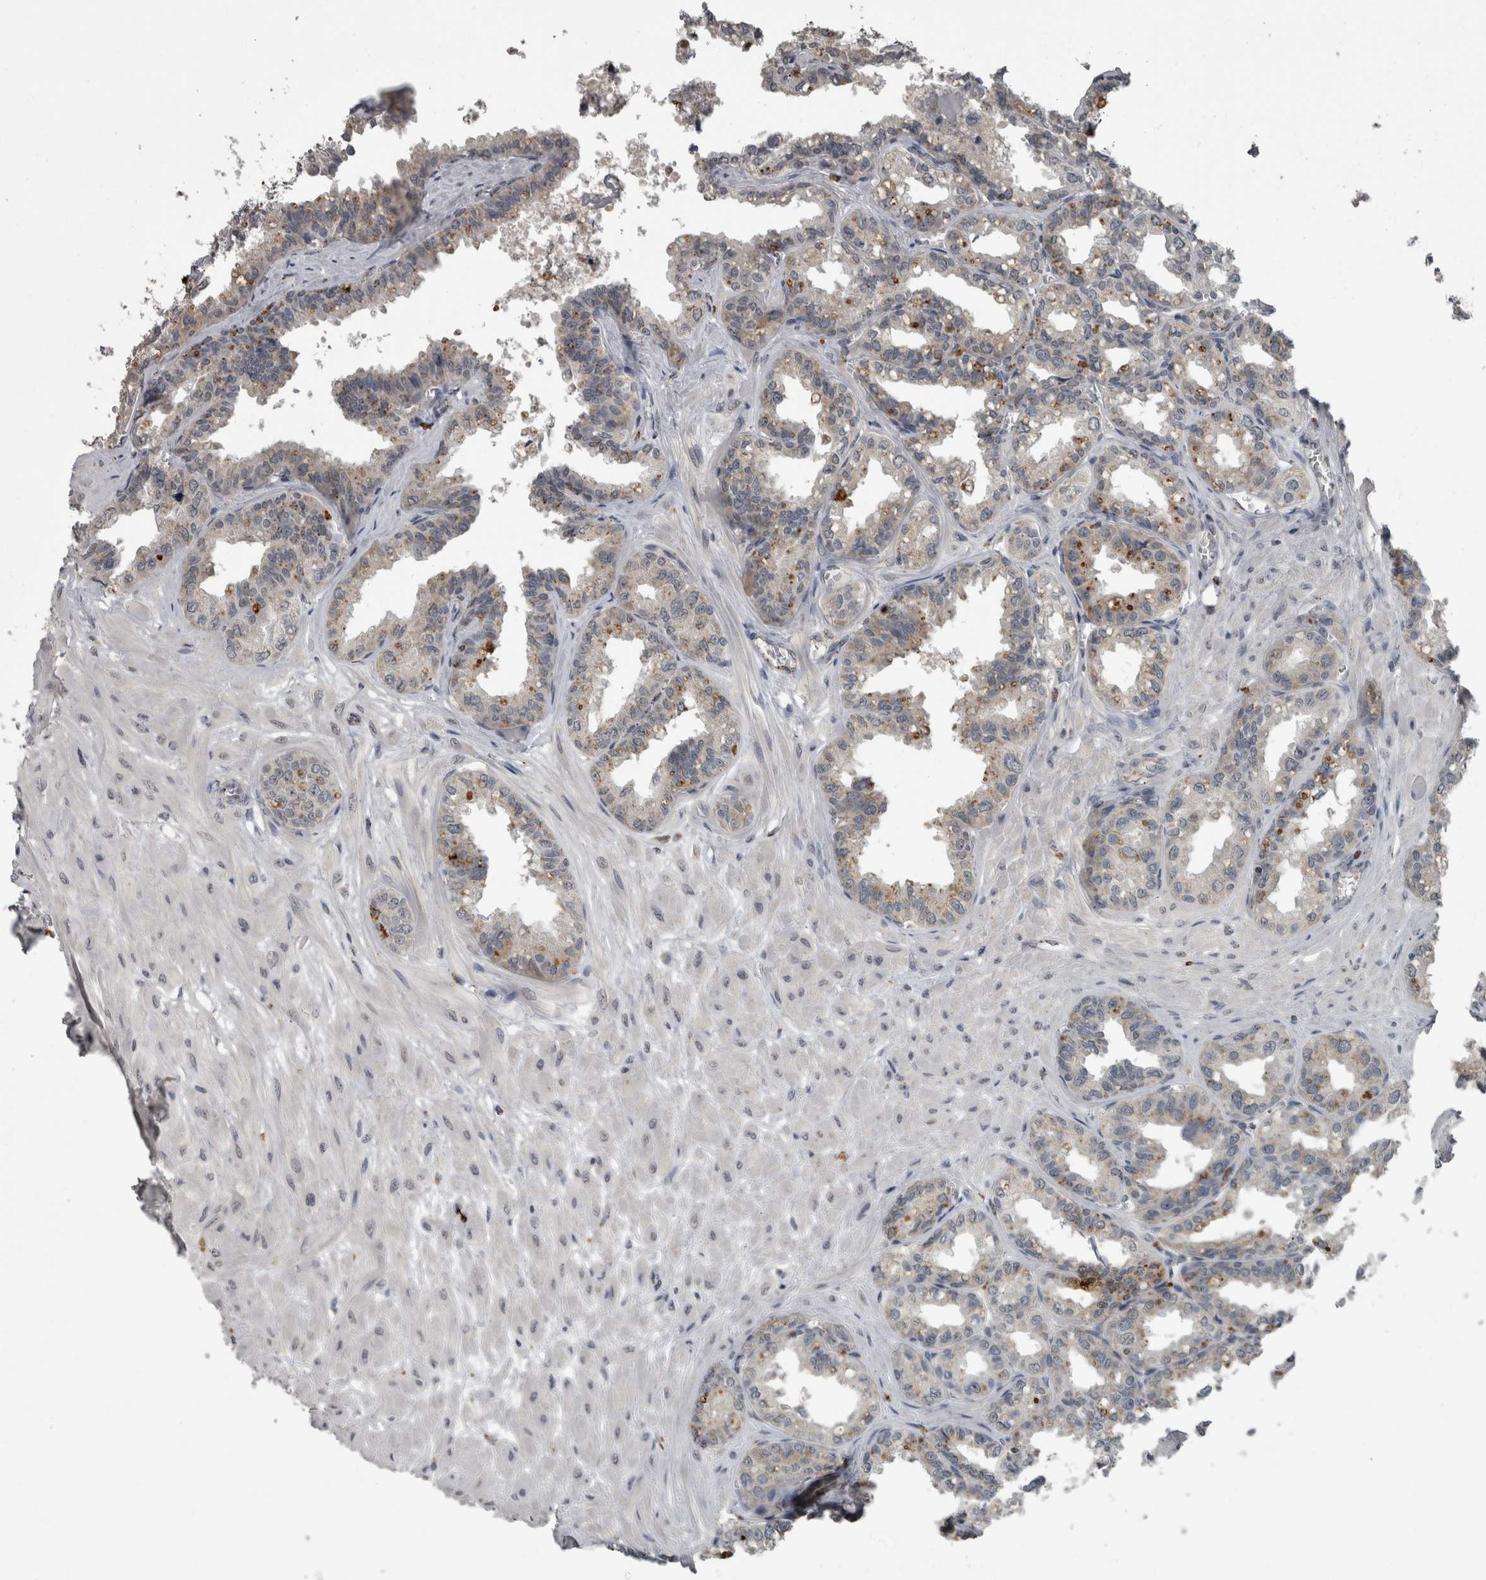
{"staining": {"intensity": "moderate", "quantity": "25%-75%", "location": "cytoplasmic/membranous"}, "tissue": "seminal vesicle", "cell_type": "Glandular cells", "image_type": "normal", "snomed": [{"axis": "morphology", "description": "Normal tissue, NOS"}, {"axis": "topography", "description": "Prostate"}, {"axis": "topography", "description": "Seminal veicle"}], "caption": "This is a histology image of immunohistochemistry (IHC) staining of benign seminal vesicle, which shows moderate staining in the cytoplasmic/membranous of glandular cells.", "gene": "NAAA", "patient": {"sex": "male", "age": 51}}